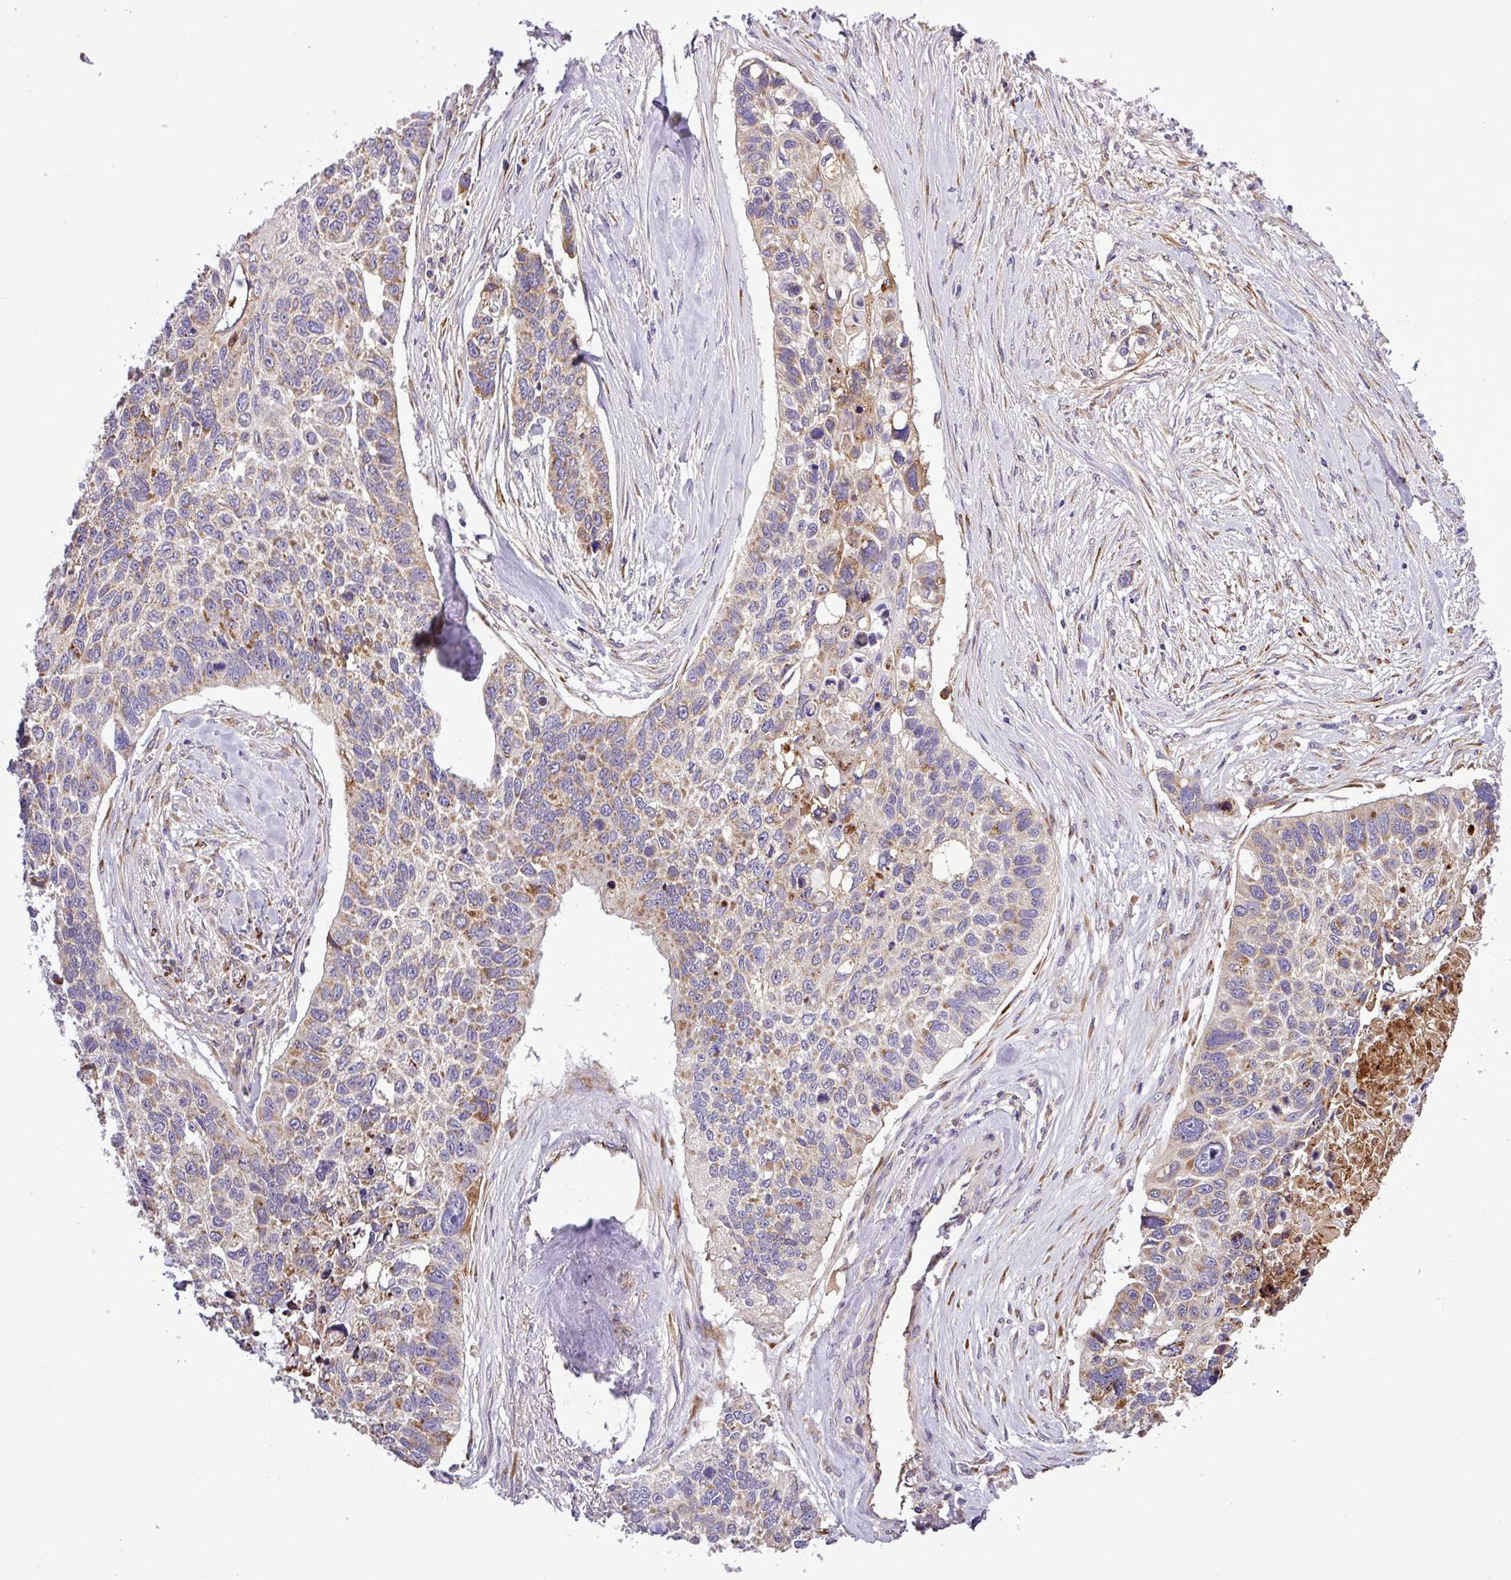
{"staining": {"intensity": "moderate", "quantity": ">75%", "location": "cytoplasmic/membranous"}, "tissue": "lung cancer", "cell_type": "Tumor cells", "image_type": "cancer", "snomed": [{"axis": "morphology", "description": "Squamous cell carcinoma, NOS"}, {"axis": "topography", "description": "Lung"}], "caption": "This histopathology image reveals lung cancer stained with IHC to label a protein in brown. The cytoplasmic/membranous of tumor cells show moderate positivity for the protein. Nuclei are counter-stained blue.", "gene": "CWH43", "patient": {"sex": "male", "age": 62}}